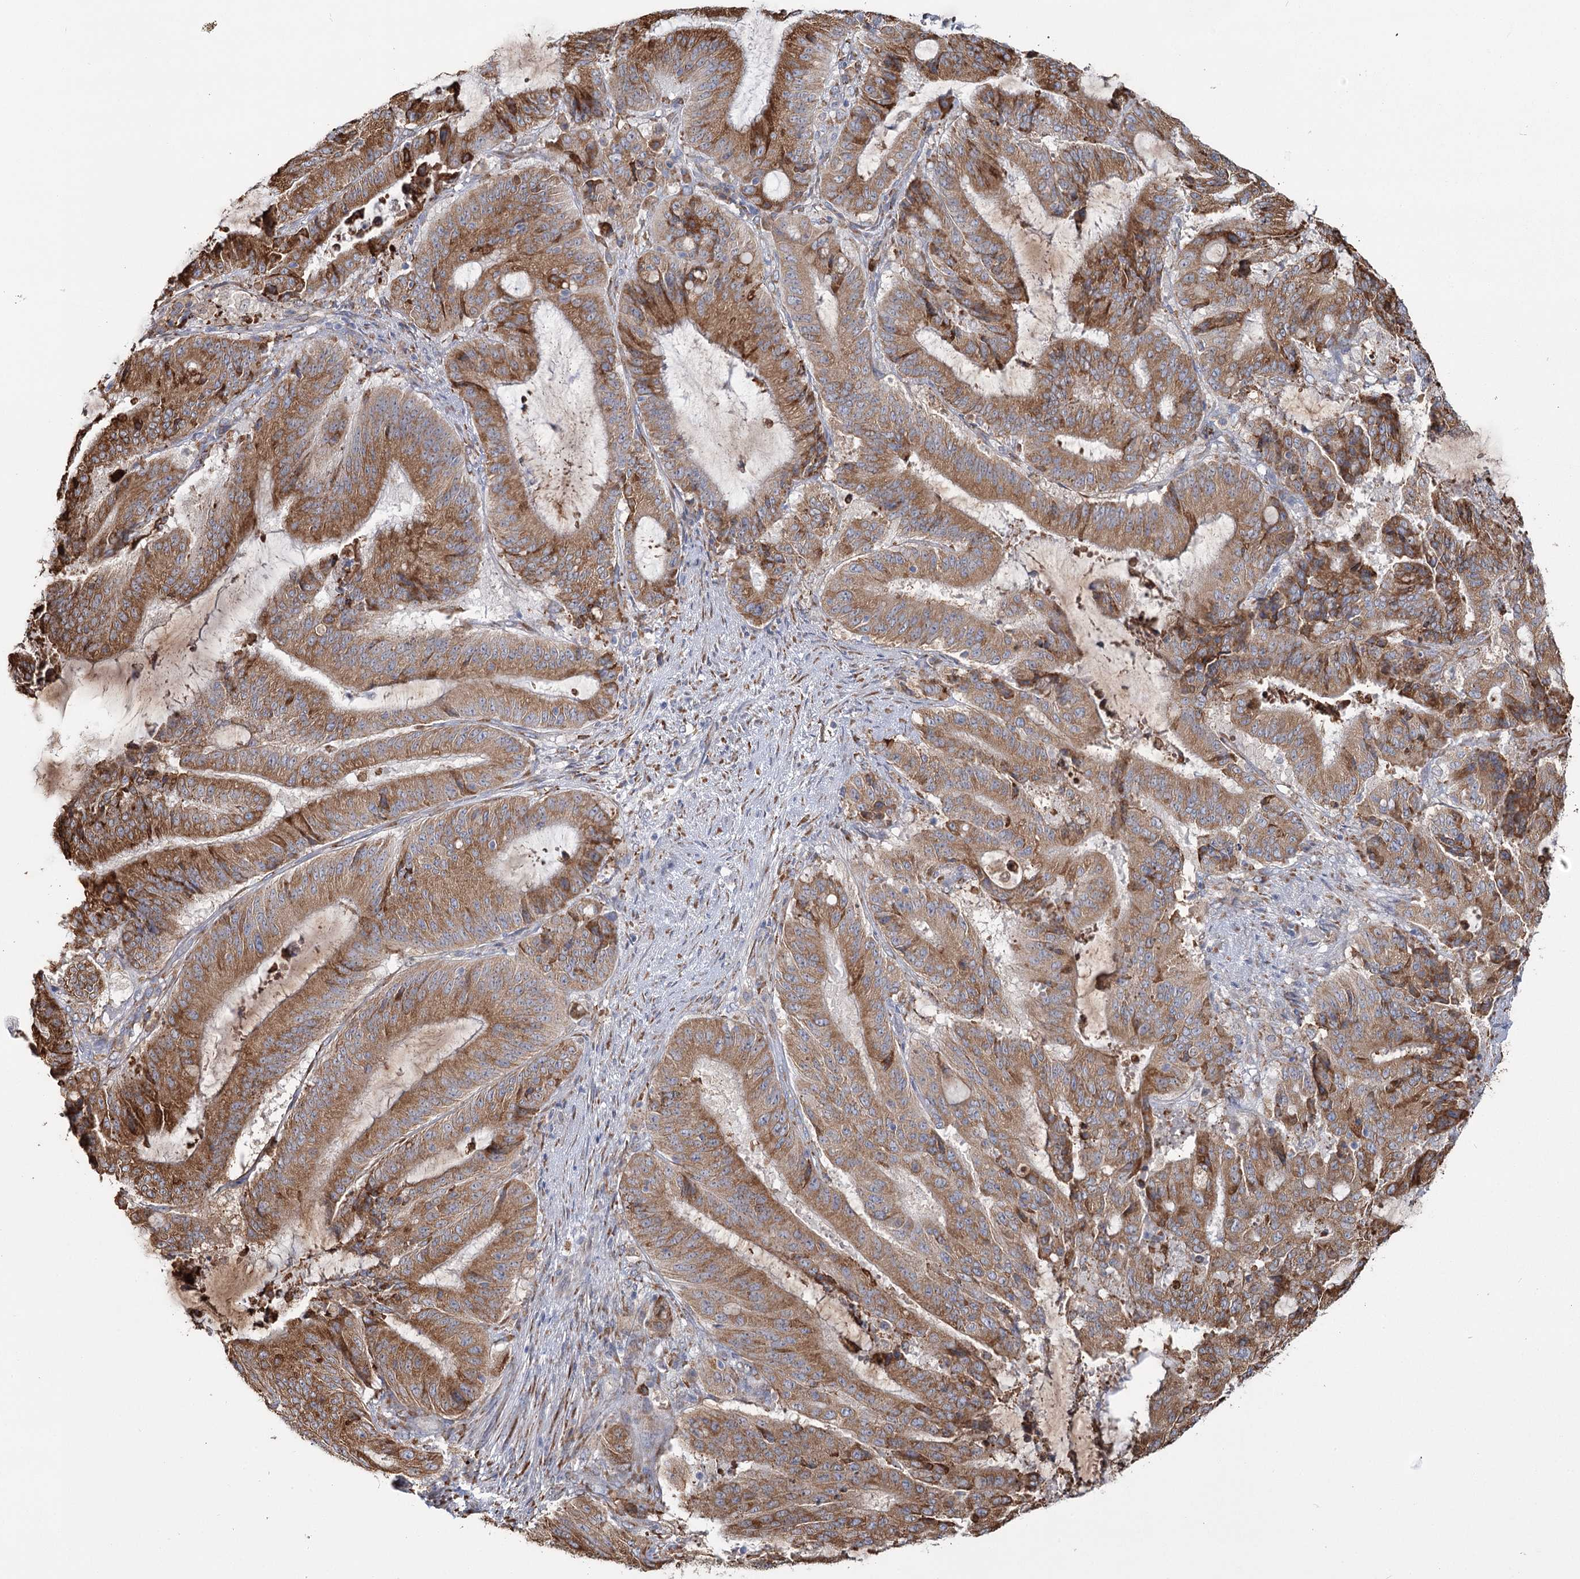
{"staining": {"intensity": "moderate", "quantity": ">75%", "location": "cytoplasmic/membranous"}, "tissue": "liver cancer", "cell_type": "Tumor cells", "image_type": "cancer", "snomed": [{"axis": "morphology", "description": "Normal tissue, NOS"}, {"axis": "morphology", "description": "Cholangiocarcinoma"}, {"axis": "topography", "description": "Liver"}, {"axis": "topography", "description": "Peripheral nerve tissue"}], "caption": "Immunohistochemistry (IHC) image of neoplastic tissue: liver cancer stained using immunohistochemistry (IHC) reveals medium levels of moderate protein expression localized specifically in the cytoplasmic/membranous of tumor cells, appearing as a cytoplasmic/membranous brown color.", "gene": "ZCCHC9", "patient": {"sex": "female", "age": 73}}